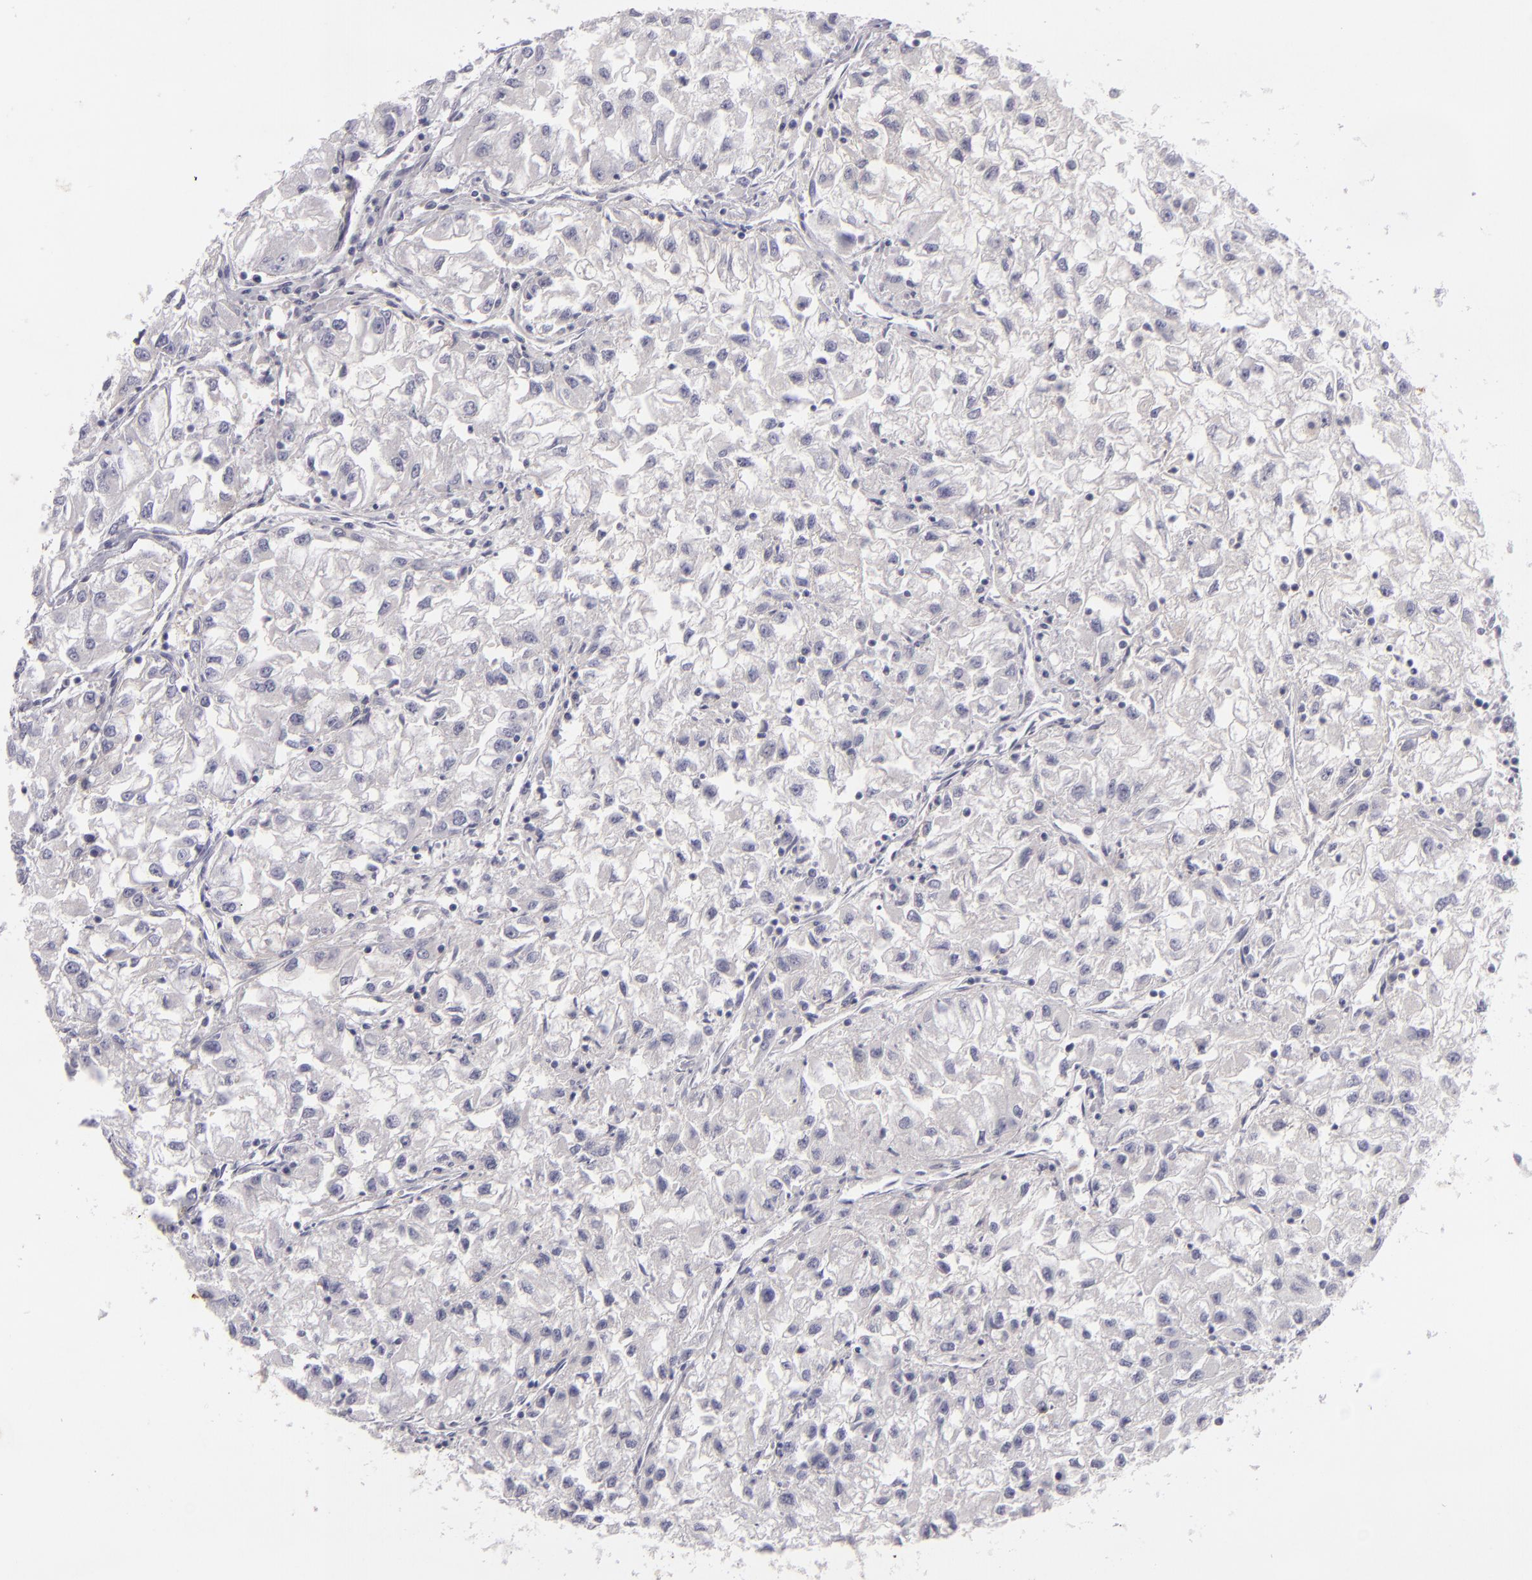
{"staining": {"intensity": "negative", "quantity": "none", "location": "none"}, "tissue": "renal cancer", "cell_type": "Tumor cells", "image_type": "cancer", "snomed": [{"axis": "morphology", "description": "Adenocarcinoma, NOS"}, {"axis": "topography", "description": "Kidney"}], "caption": "This is an immunohistochemistry (IHC) micrograph of adenocarcinoma (renal). There is no expression in tumor cells.", "gene": "TNNC1", "patient": {"sex": "male", "age": 59}}